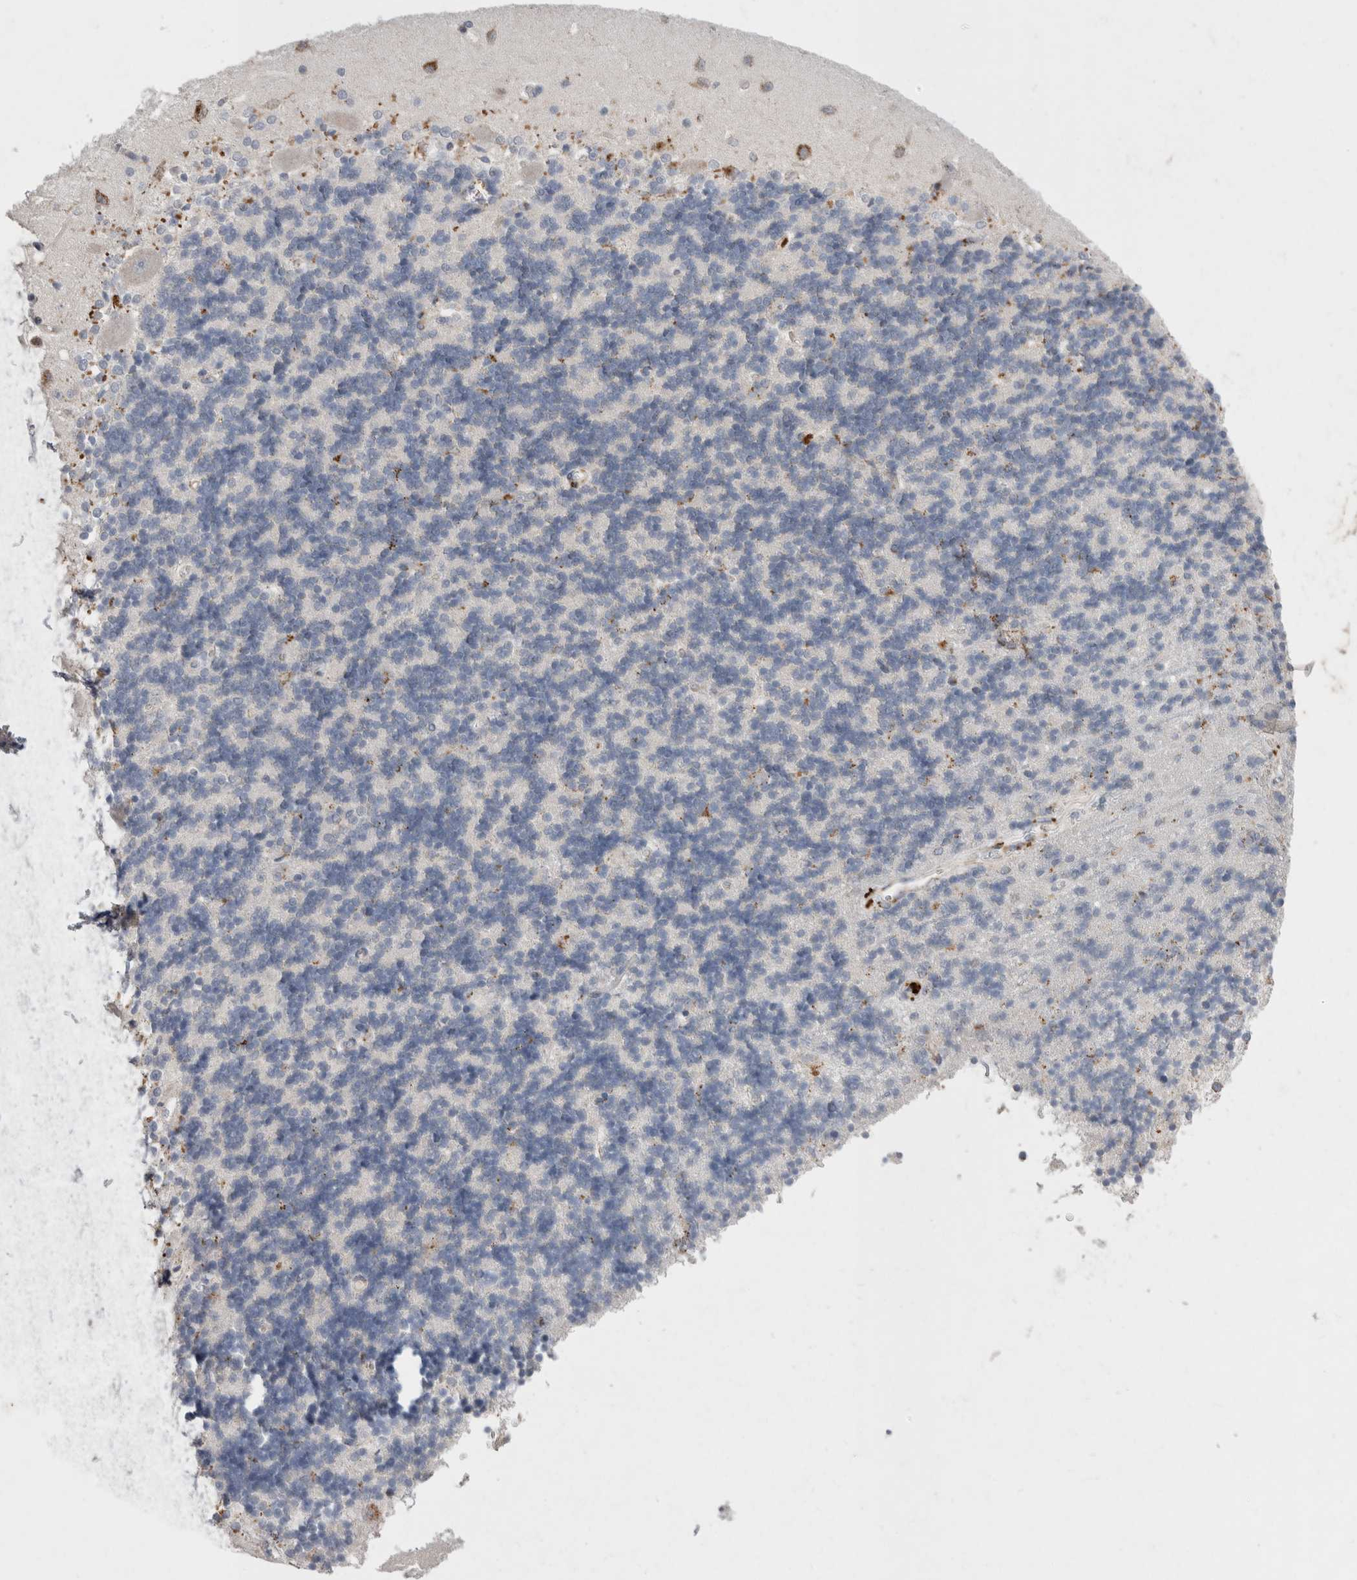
{"staining": {"intensity": "negative", "quantity": "none", "location": "none"}, "tissue": "cerebellum", "cell_type": "Cells in granular layer", "image_type": "normal", "snomed": [{"axis": "morphology", "description": "Normal tissue, NOS"}, {"axis": "topography", "description": "Cerebellum"}], "caption": "A high-resolution micrograph shows immunohistochemistry staining of benign cerebellum, which exhibits no significant expression in cells in granular layer.", "gene": "CTSA", "patient": {"sex": "male", "age": 37}}